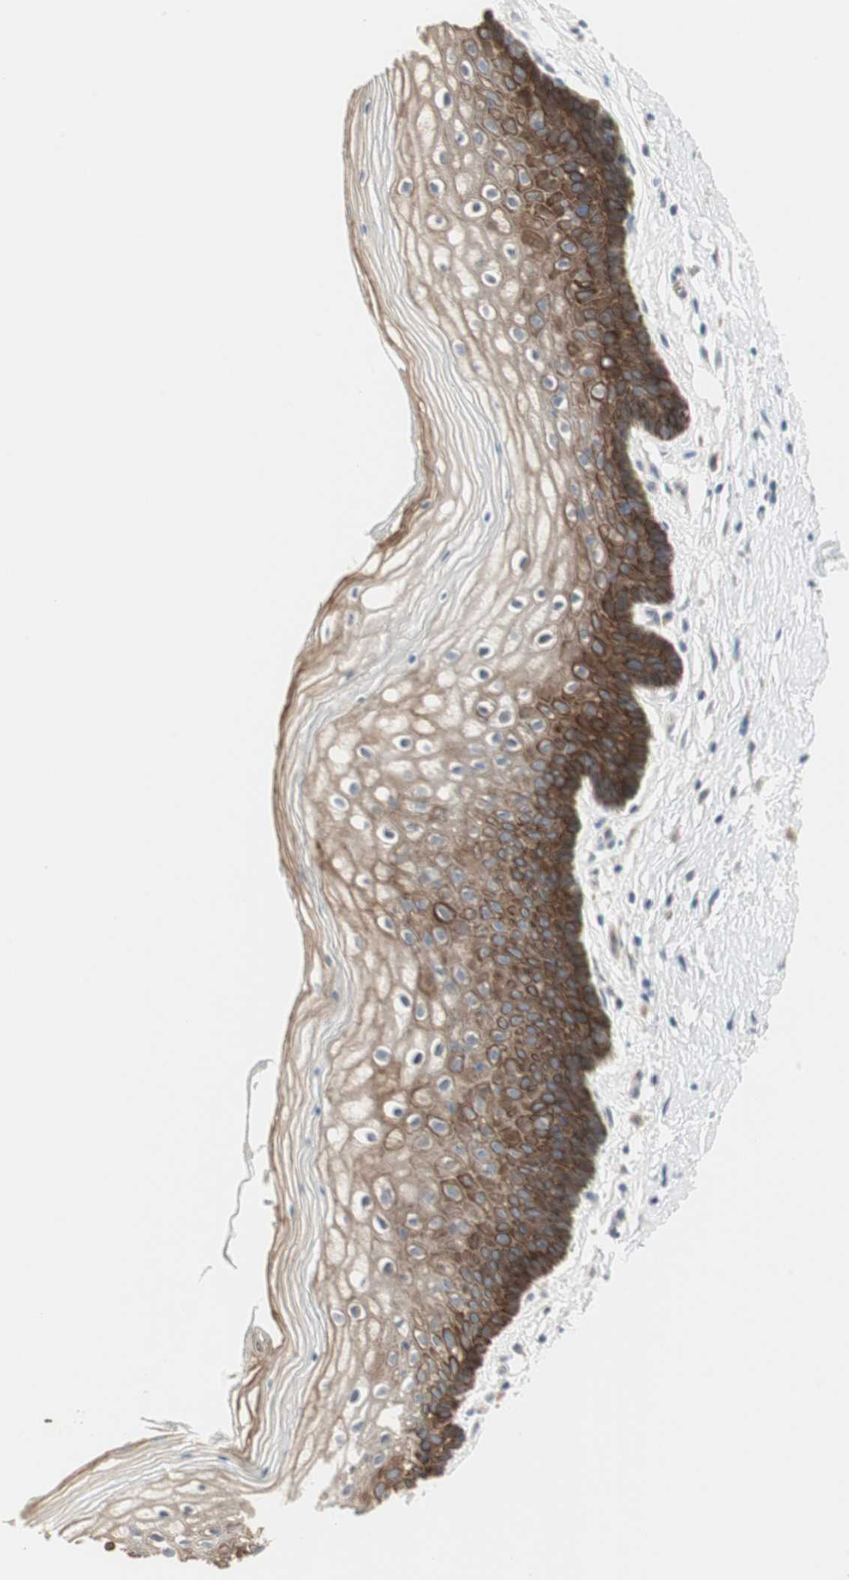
{"staining": {"intensity": "strong", "quantity": ">75%", "location": "cytoplasmic/membranous"}, "tissue": "vagina", "cell_type": "Squamous epithelial cells", "image_type": "normal", "snomed": [{"axis": "morphology", "description": "Normal tissue, NOS"}, {"axis": "topography", "description": "Vagina"}], "caption": "DAB immunohistochemical staining of normal vagina displays strong cytoplasmic/membranous protein expression in about >75% of squamous epithelial cells.", "gene": "ZFP36", "patient": {"sex": "female", "age": 46}}